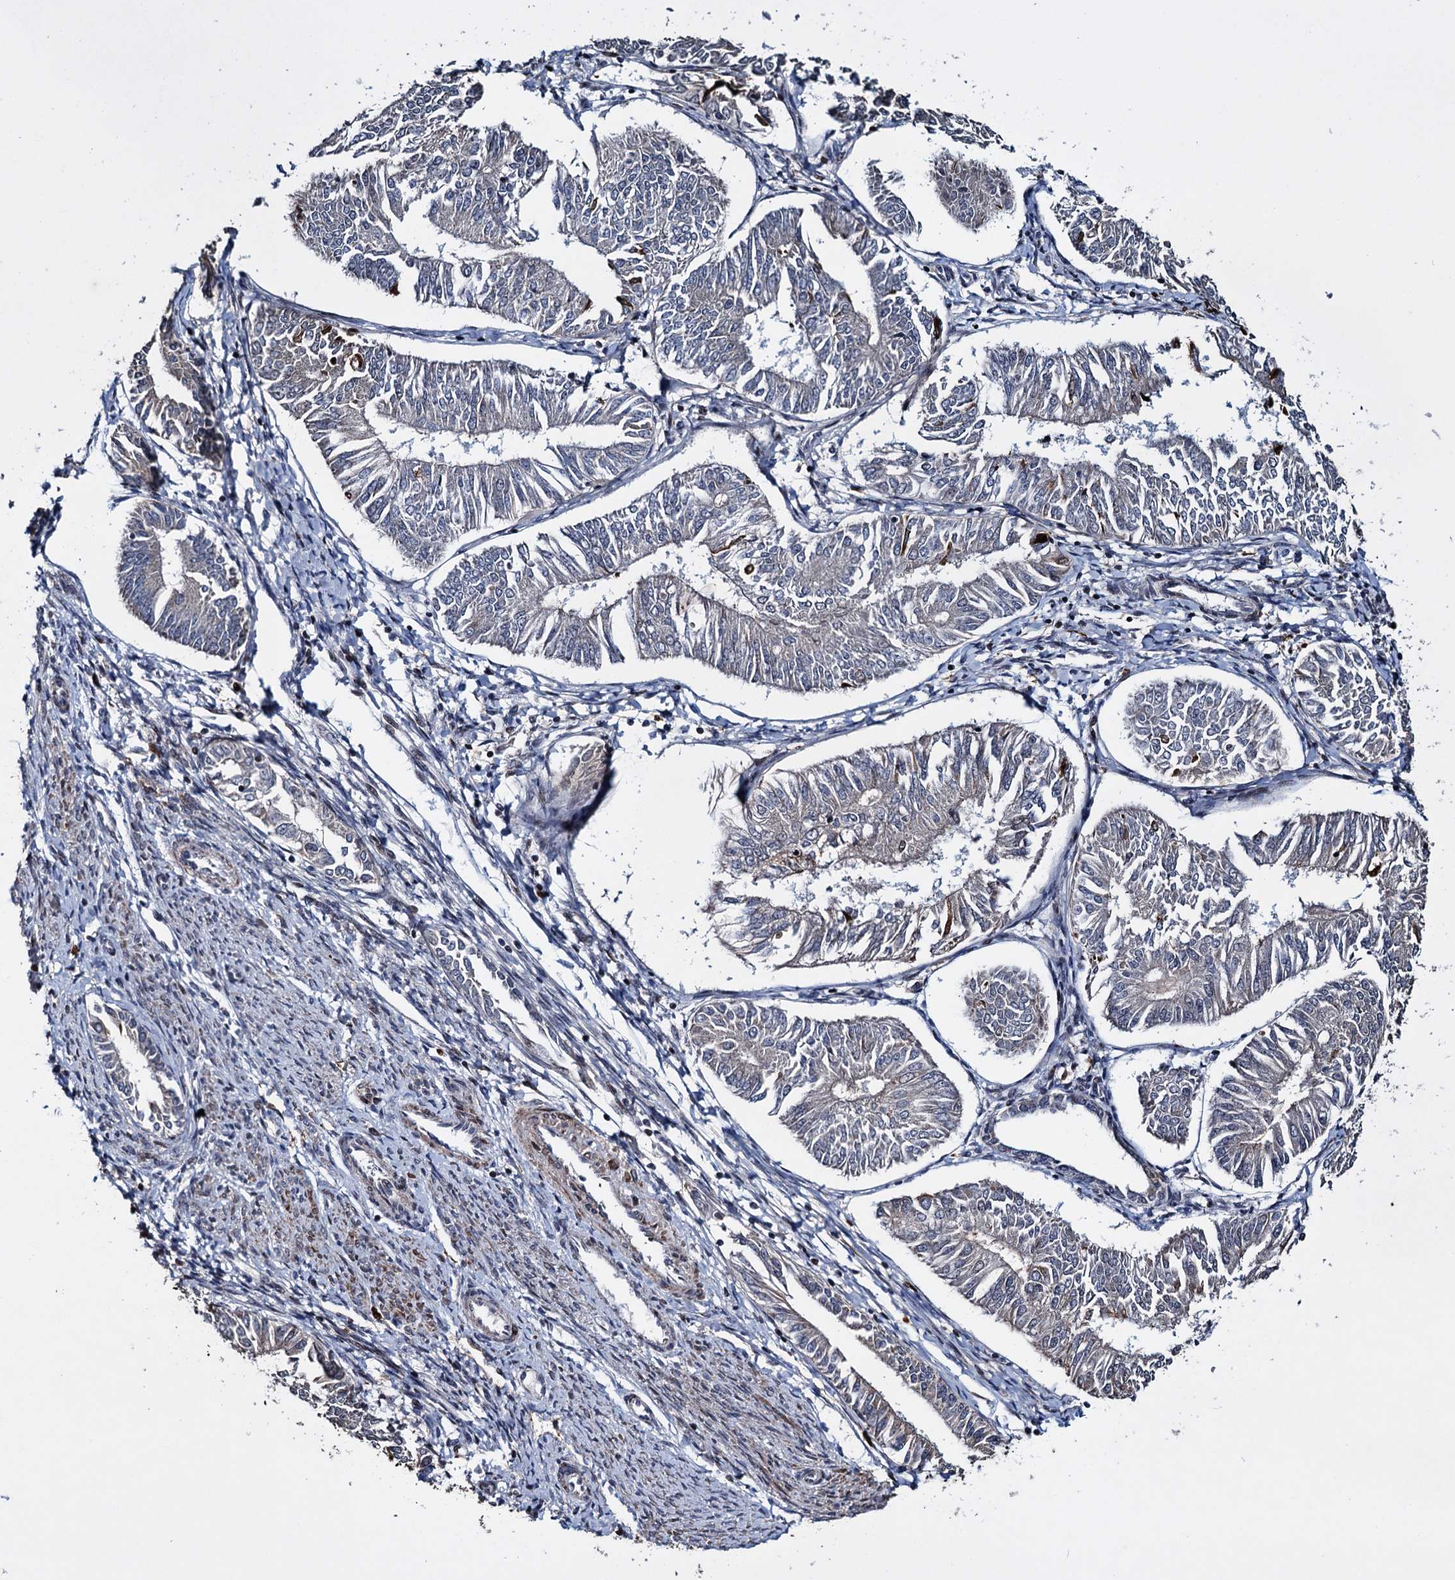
{"staining": {"intensity": "moderate", "quantity": "<25%", "location": "cytoplasmic/membranous,nuclear"}, "tissue": "endometrial cancer", "cell_type": "Tumor cells", "image_type": "cancer", "snomed": [{"axis": "morphology", "description": "Adenocarcinoma, NOS"}, {"axis": "topography", "description": "Endometrium"}], "caption": "IHC staining of endometrial cancer, which displays low levels of moderate cytoplasmic/membranous and nuclear positivity in approximately <25% of tumor cells indicating moderate cytoplasmic/membranous and nuclear protein expression. The staining was performed using DAB (3,3'-diaminobenzidine) (brown) for protein detection and nuclei were counterstained in hematoxylin (blue).", "gene": "EYA4", "patient": {"sex": "female", "age": 58}}